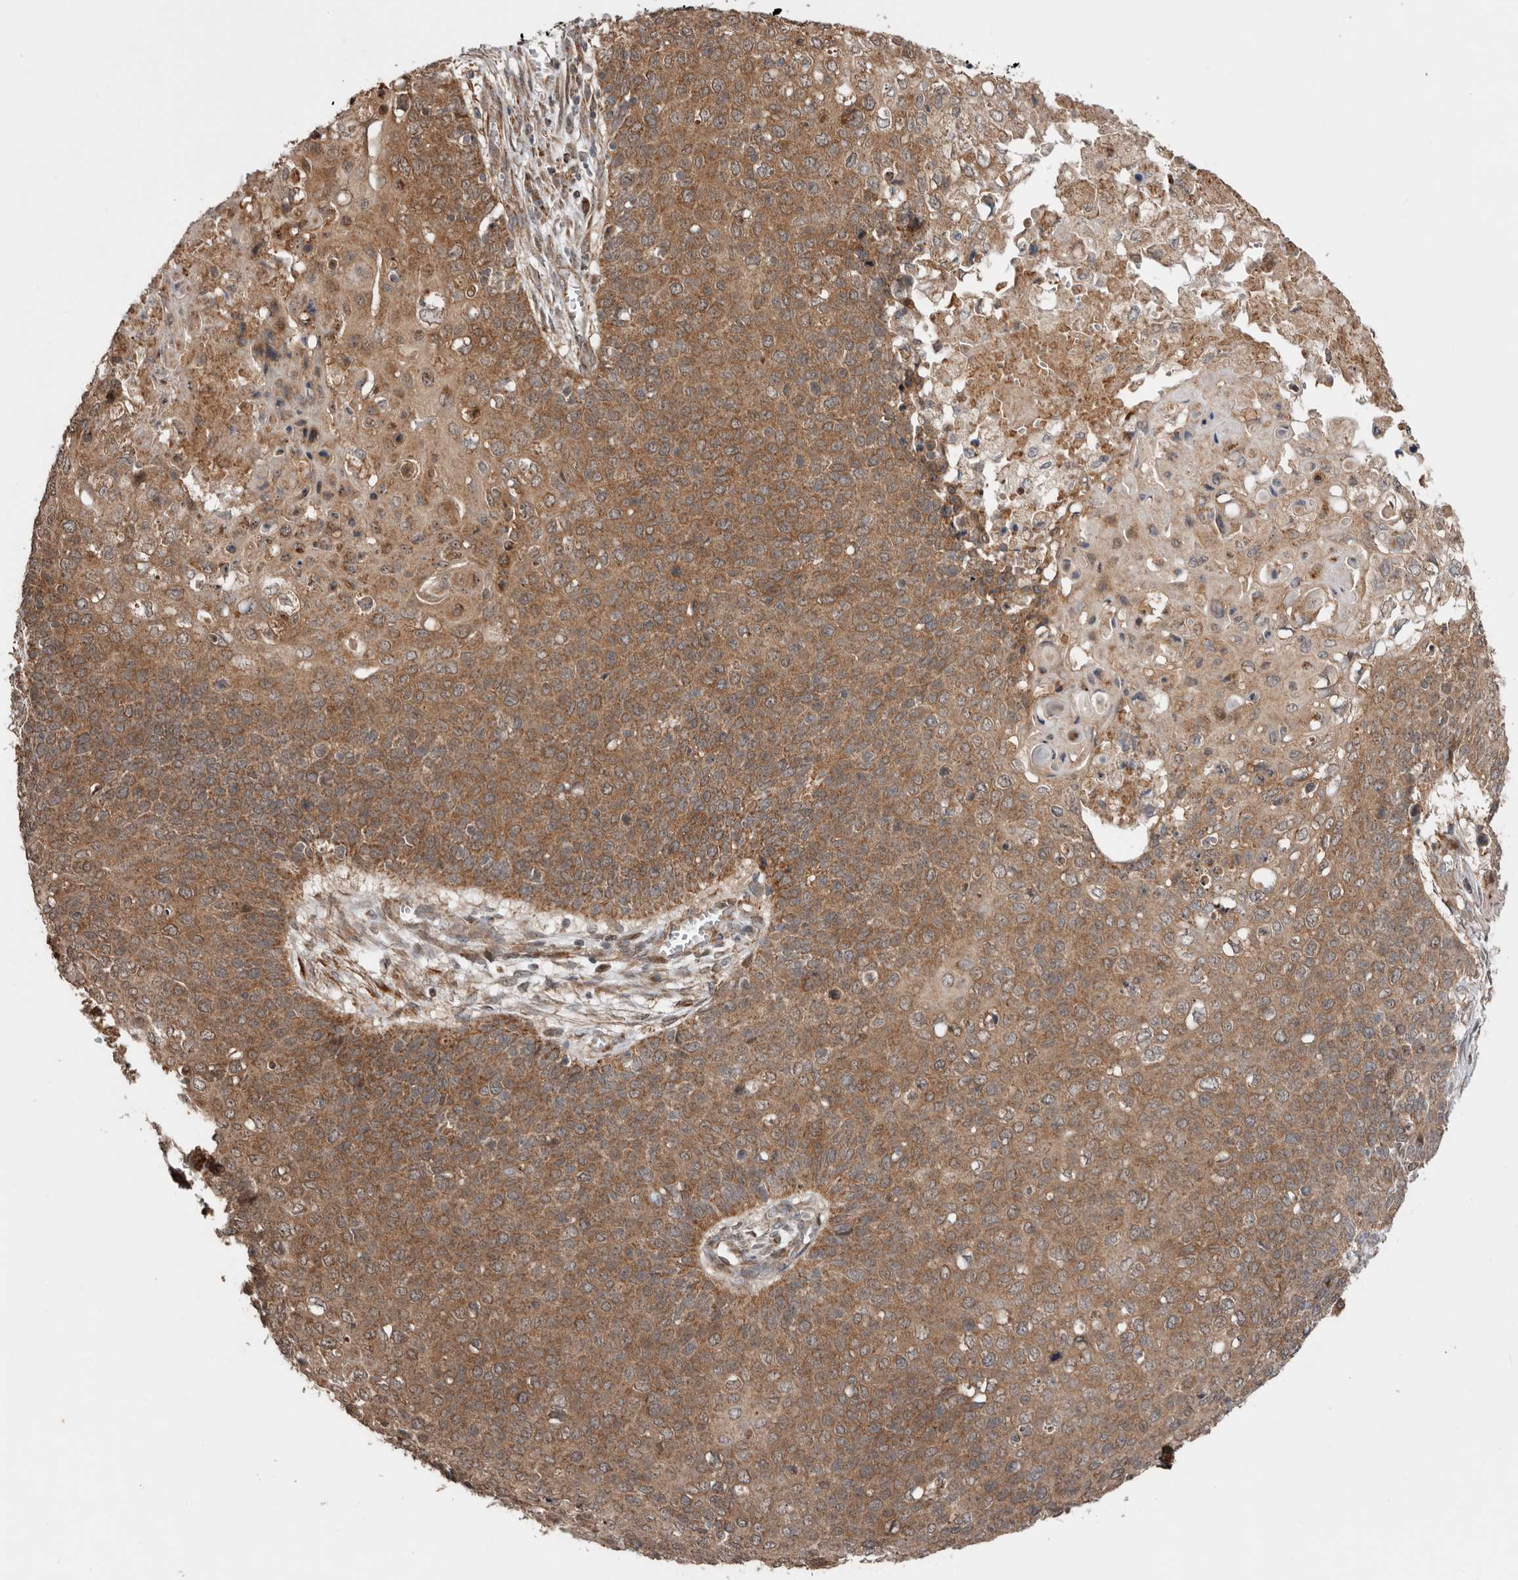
{"staining": {"intensity": "moderate", "quantity": ">75%", "location": "cytoplasmic/membranous"}, "tissue": "cervical cancer", "cell_type": "Tumor cells", "image_type": "cancer", "snomed": [{"axis": "morphology", "description": "Squamous cell carcinoma, NOS"}, {"axis": "topography", "description": "Cervix"}], "caption": "Cervical squamous cell carcinoma tissue demonstrates moderate cytoplasmic/membranous staining in approximately >75% of tumor cells", "gene": "PROKR1", "patient": {"sex": "female", "age": 39}}